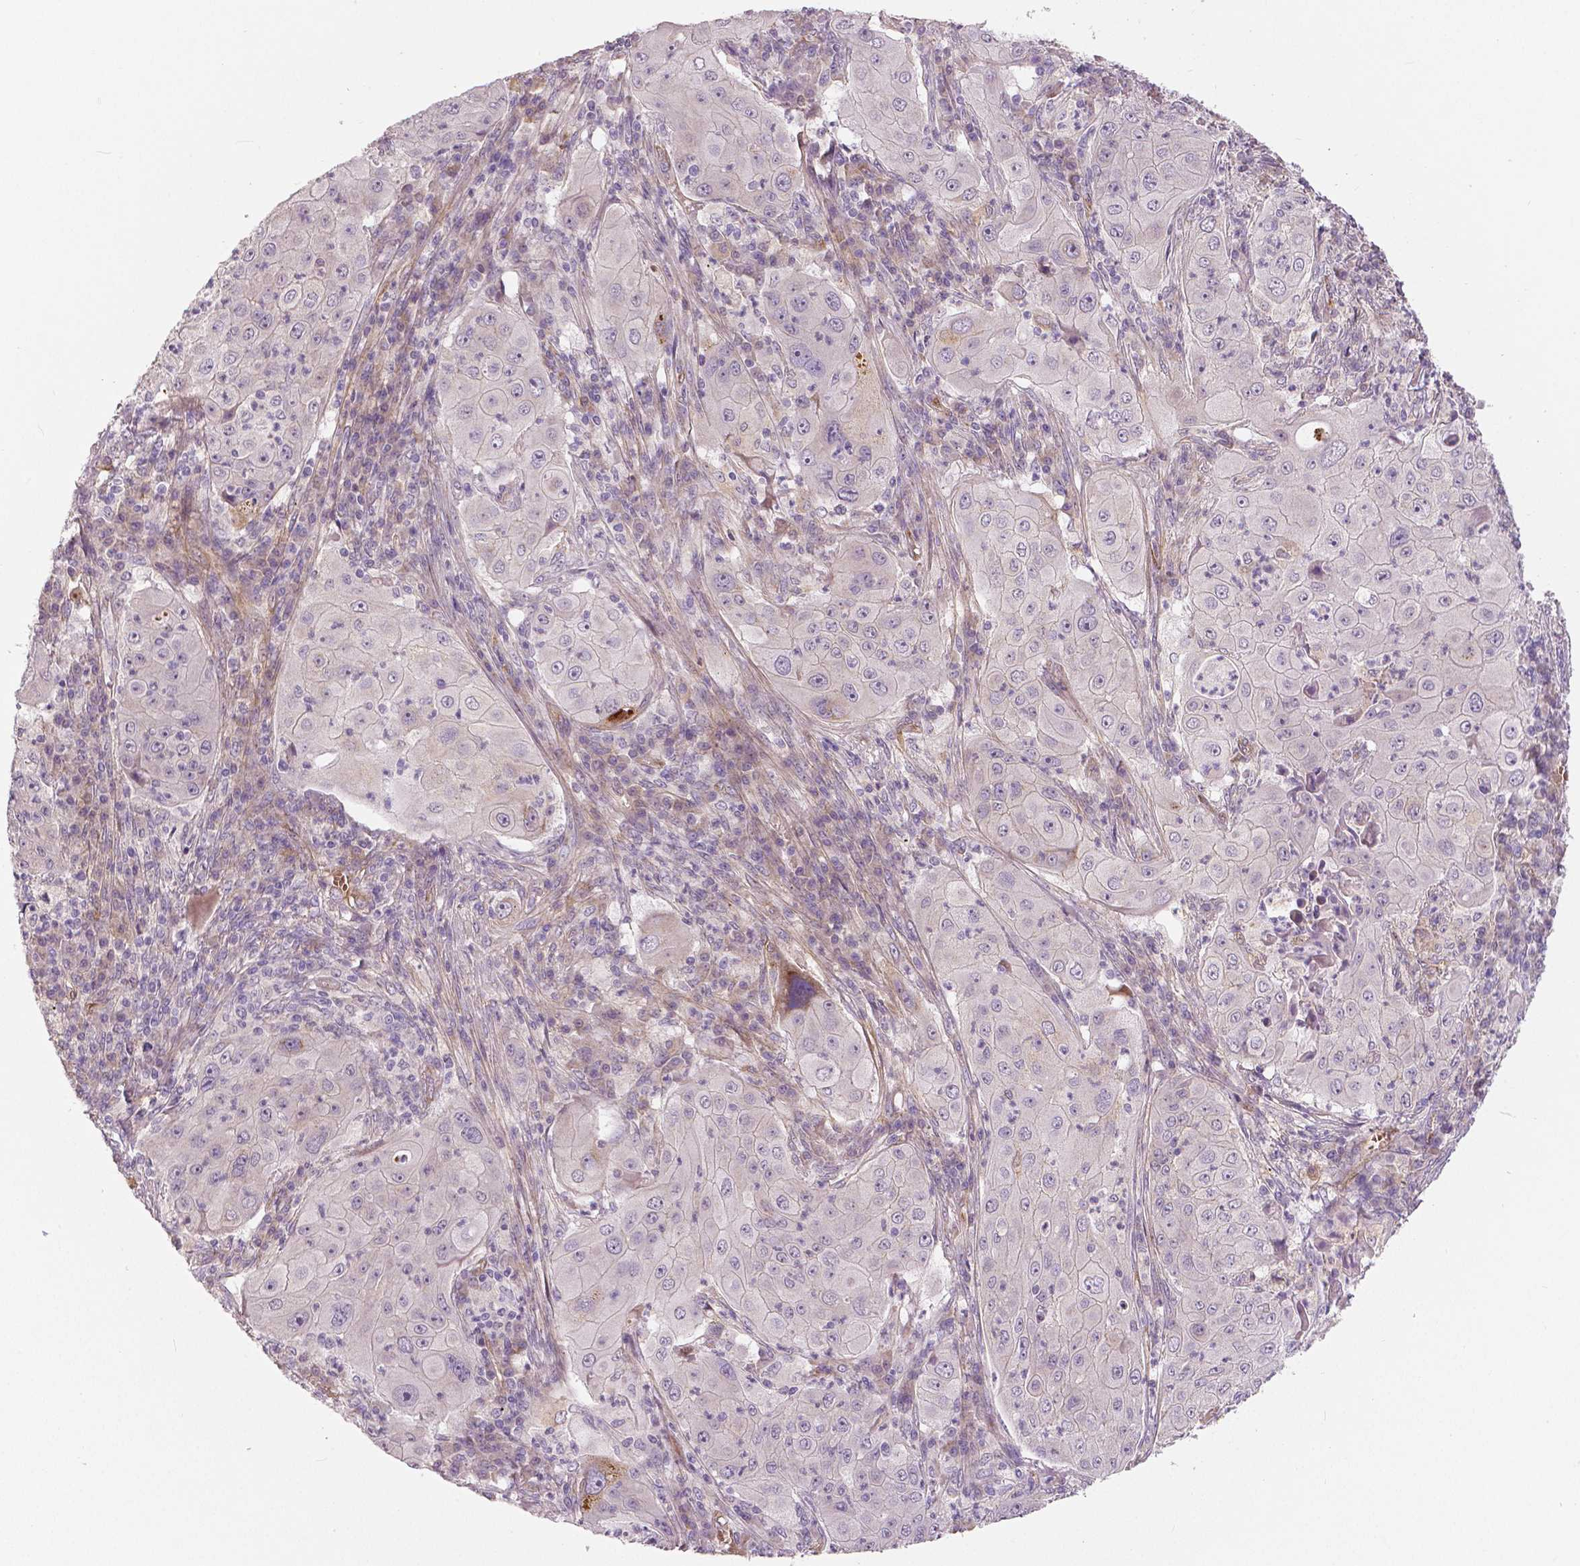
{"staining": {"intensity": "negative", "quantity": "none", "location": "none"}, "tissue": "lung cancer", "cell_type": "Tumor cells", "image_type": "cancer", "snomed": [{"axis": "morphology", "description": "Squamous cell carcinoma, NOS"}, {"axis": "topography", "description": "Lung"}], "caption": "This photomicrograph is of lung cancer (squamous cell carcinoma) stained with immunohistochemistry (IHC) to label a protein in brown with the nuclei are counter-stained blue. There is no expression in tumor cells.", "gene": "FLT1", "patient": {"sex": "female", "age": 59}}